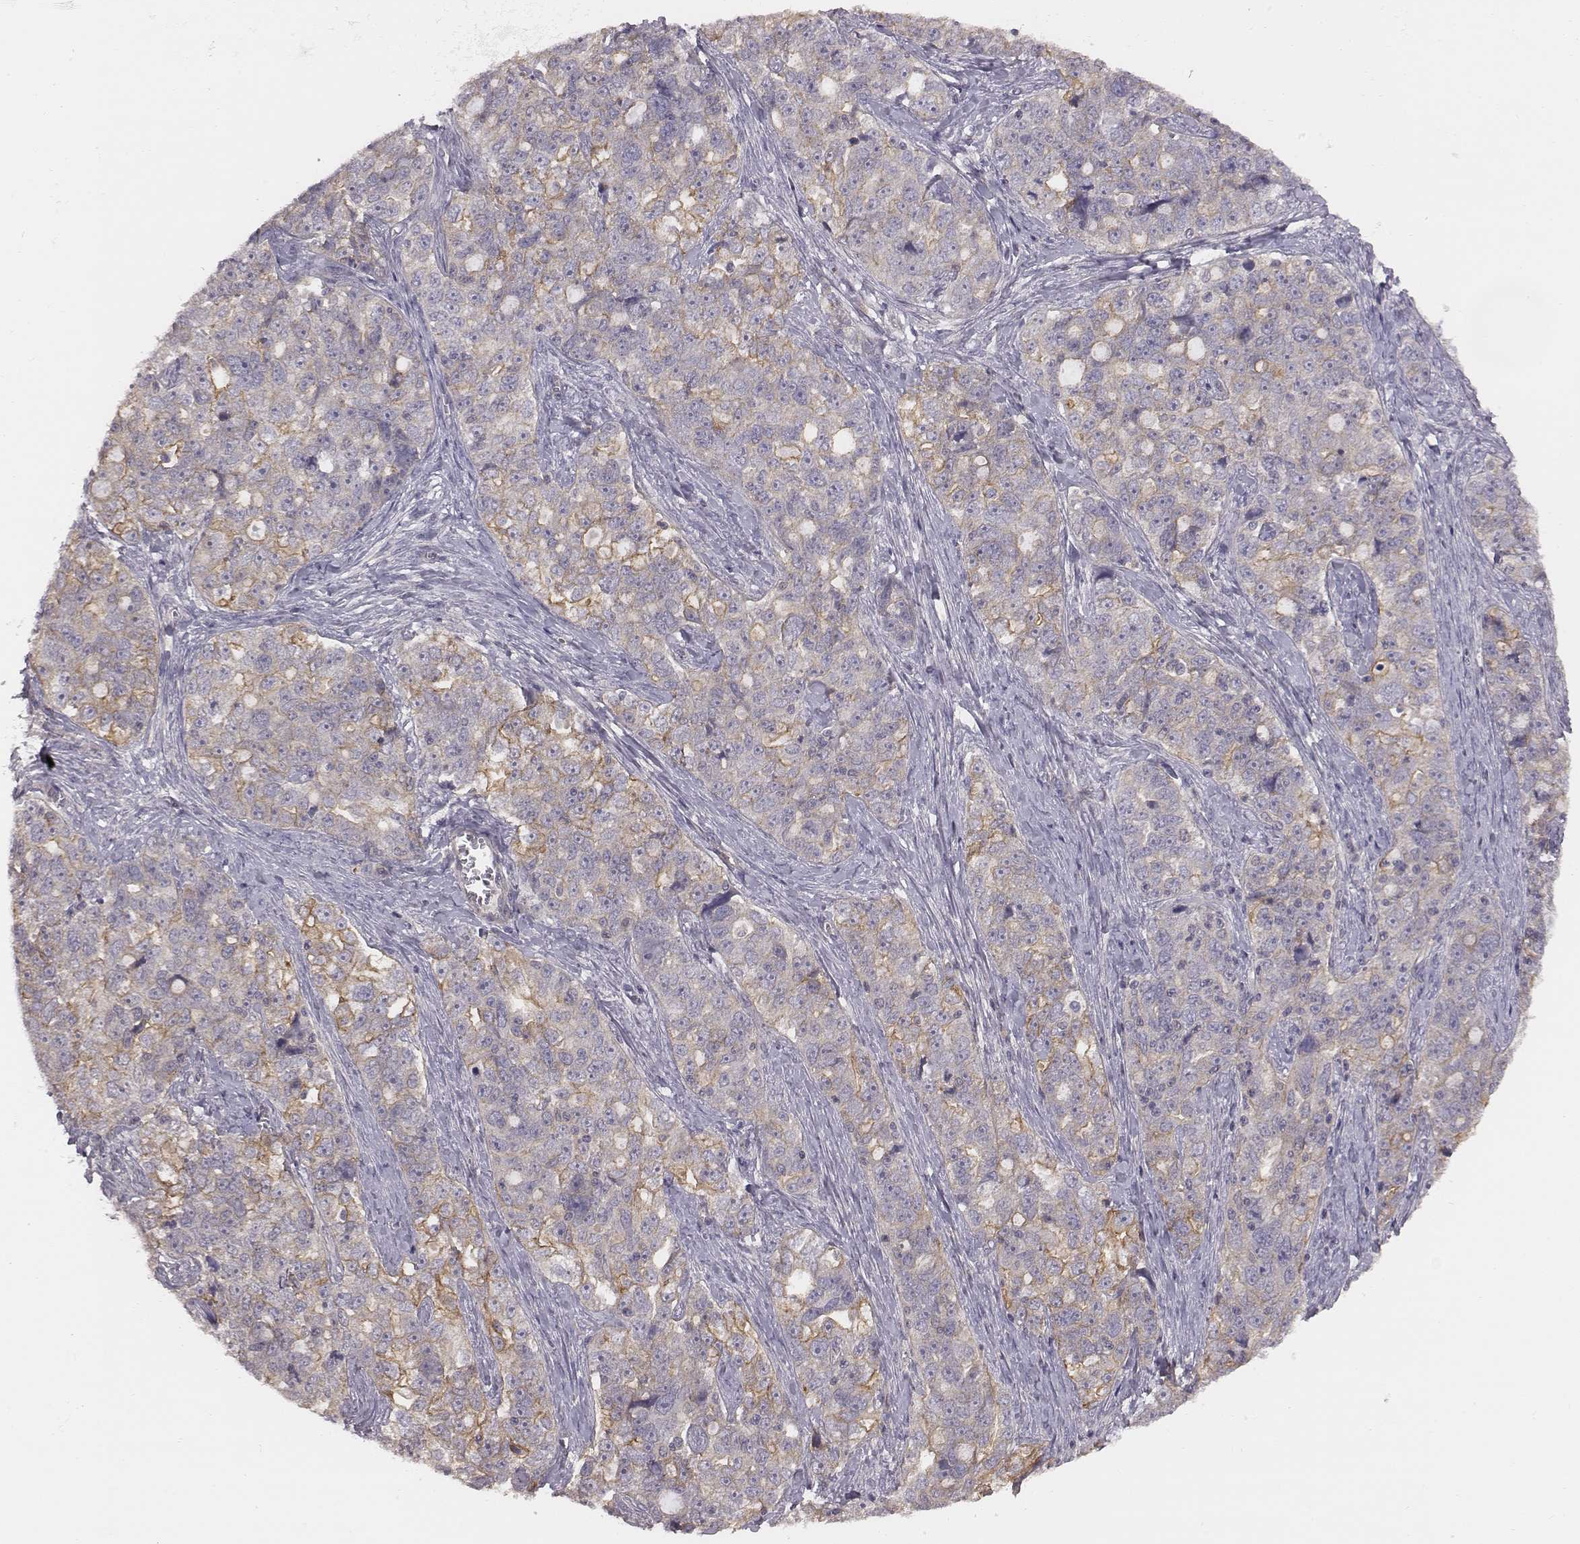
{"staining": {"intensity": "moderate", "quantity": "<25%", "location": "cytoplasmic/membranous"}, "tissue": "ovarian cancer", "cell_type": "Tumor cells", "image_type": "cancer", "snomed": [{"axis": "morphology", "description": "Cystadenocarcinoma, serous, NOS"}, {"axis": "topography", "description": "Ovary"}], "caption": "An image showing moderate cytoplasmic/membranous positivity in about <25% of tumor cells in ovarian serous cystadenocarcinoma, as visualized by brown immunohistochemical staining.", "gene": "SCARF1", "patient": {"sex": "female", "age": 51}}